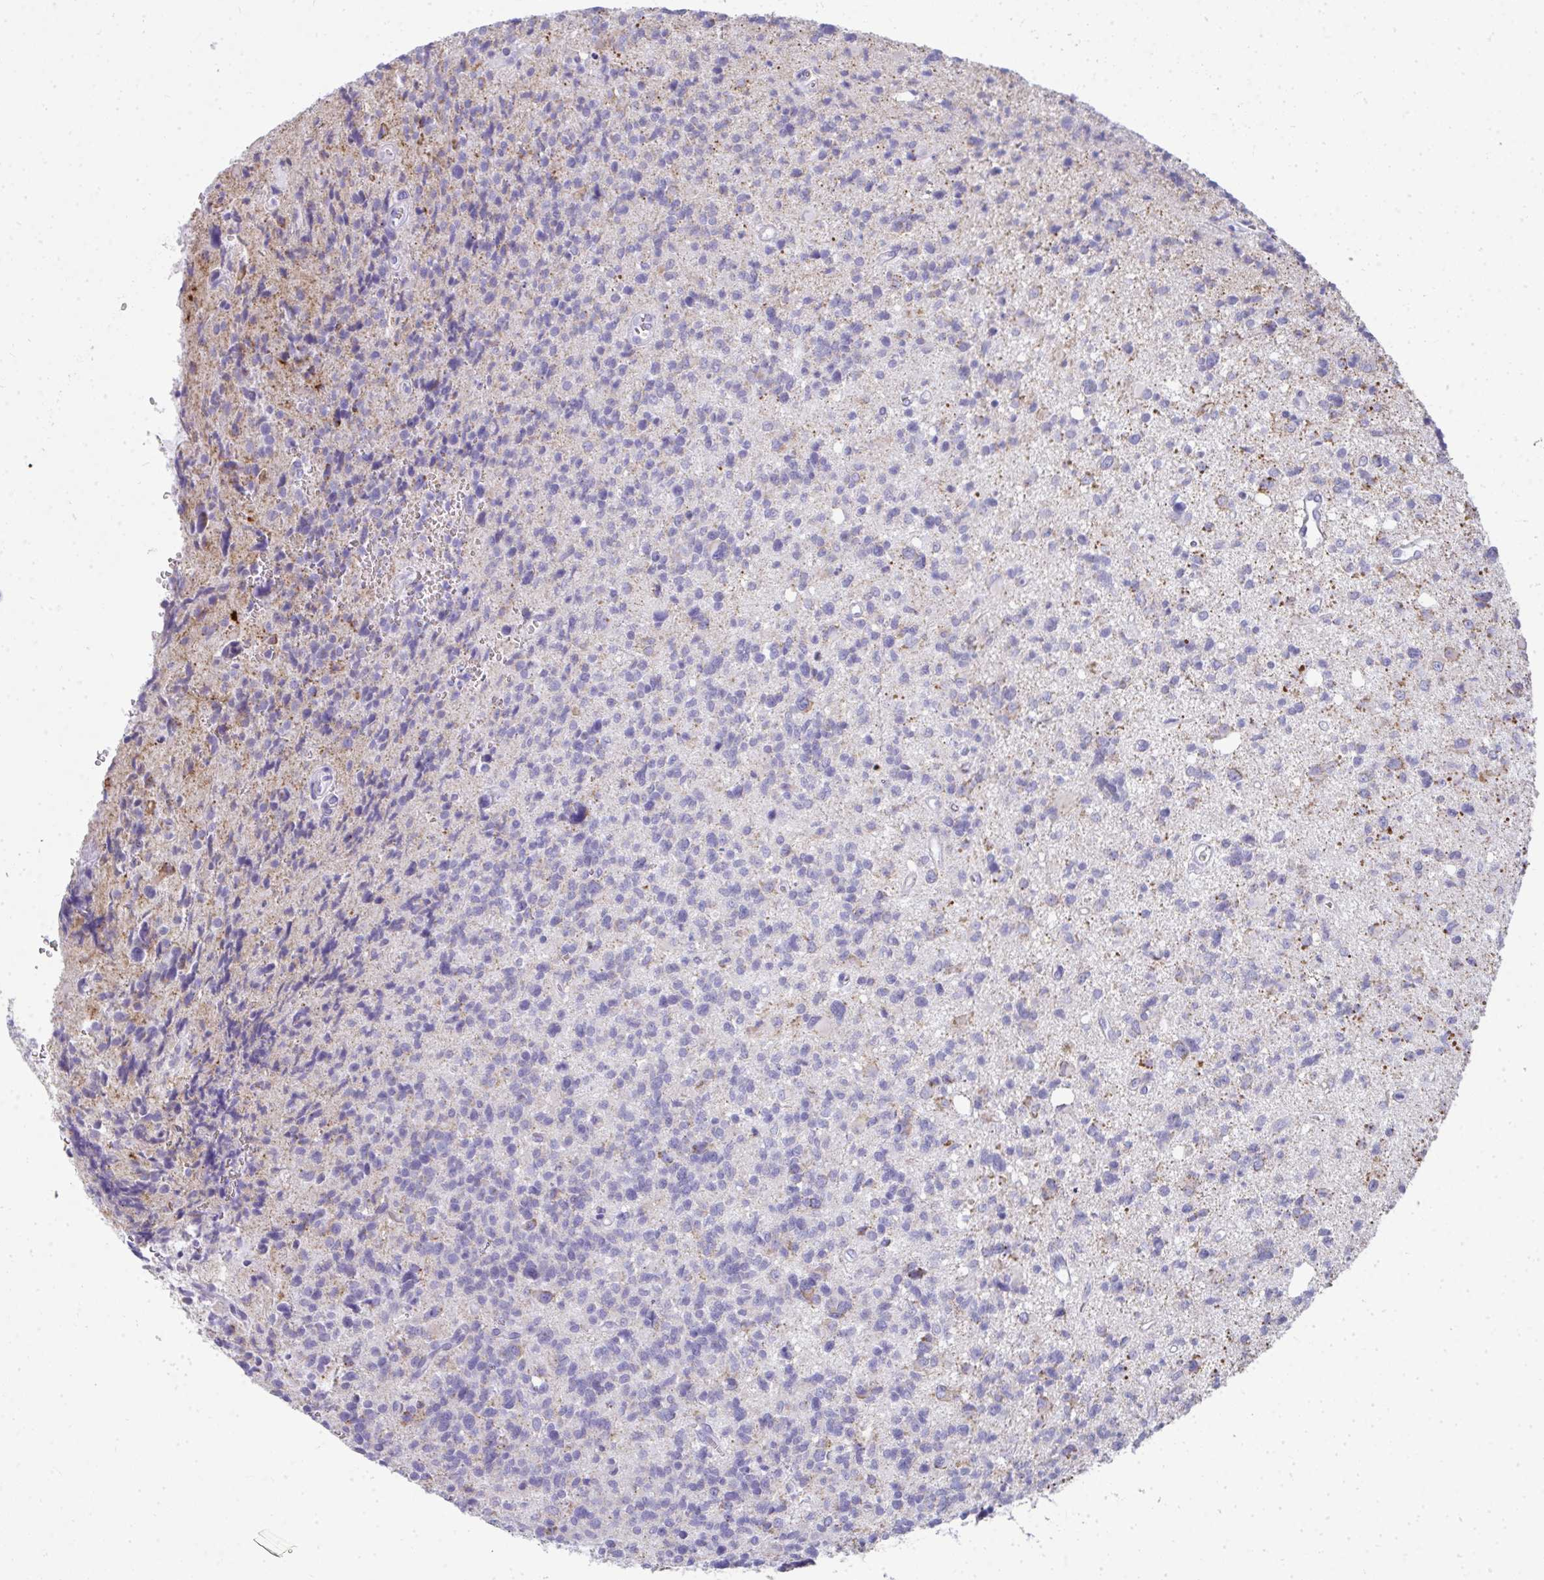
{"staining": {"intensity": "negative", "quantity": "none", "location": "none"}, "tissue": "glioma", "cell_type": "Tumor cells", "image_type": "cancer", "snomed": [{"axis": "morphology", "description": "Glioma, malignant, High grade"}, {"axis": "topography", "description": "Brain"}], "caption": "Immunohistochemistry image of neoplastic tissue: malignant high-grade glioma stained with DAB reveals no significant protein positivity in tumor cells.", "gene": "SLC6A1", "patient": {"sex": "male", "age": 29}}